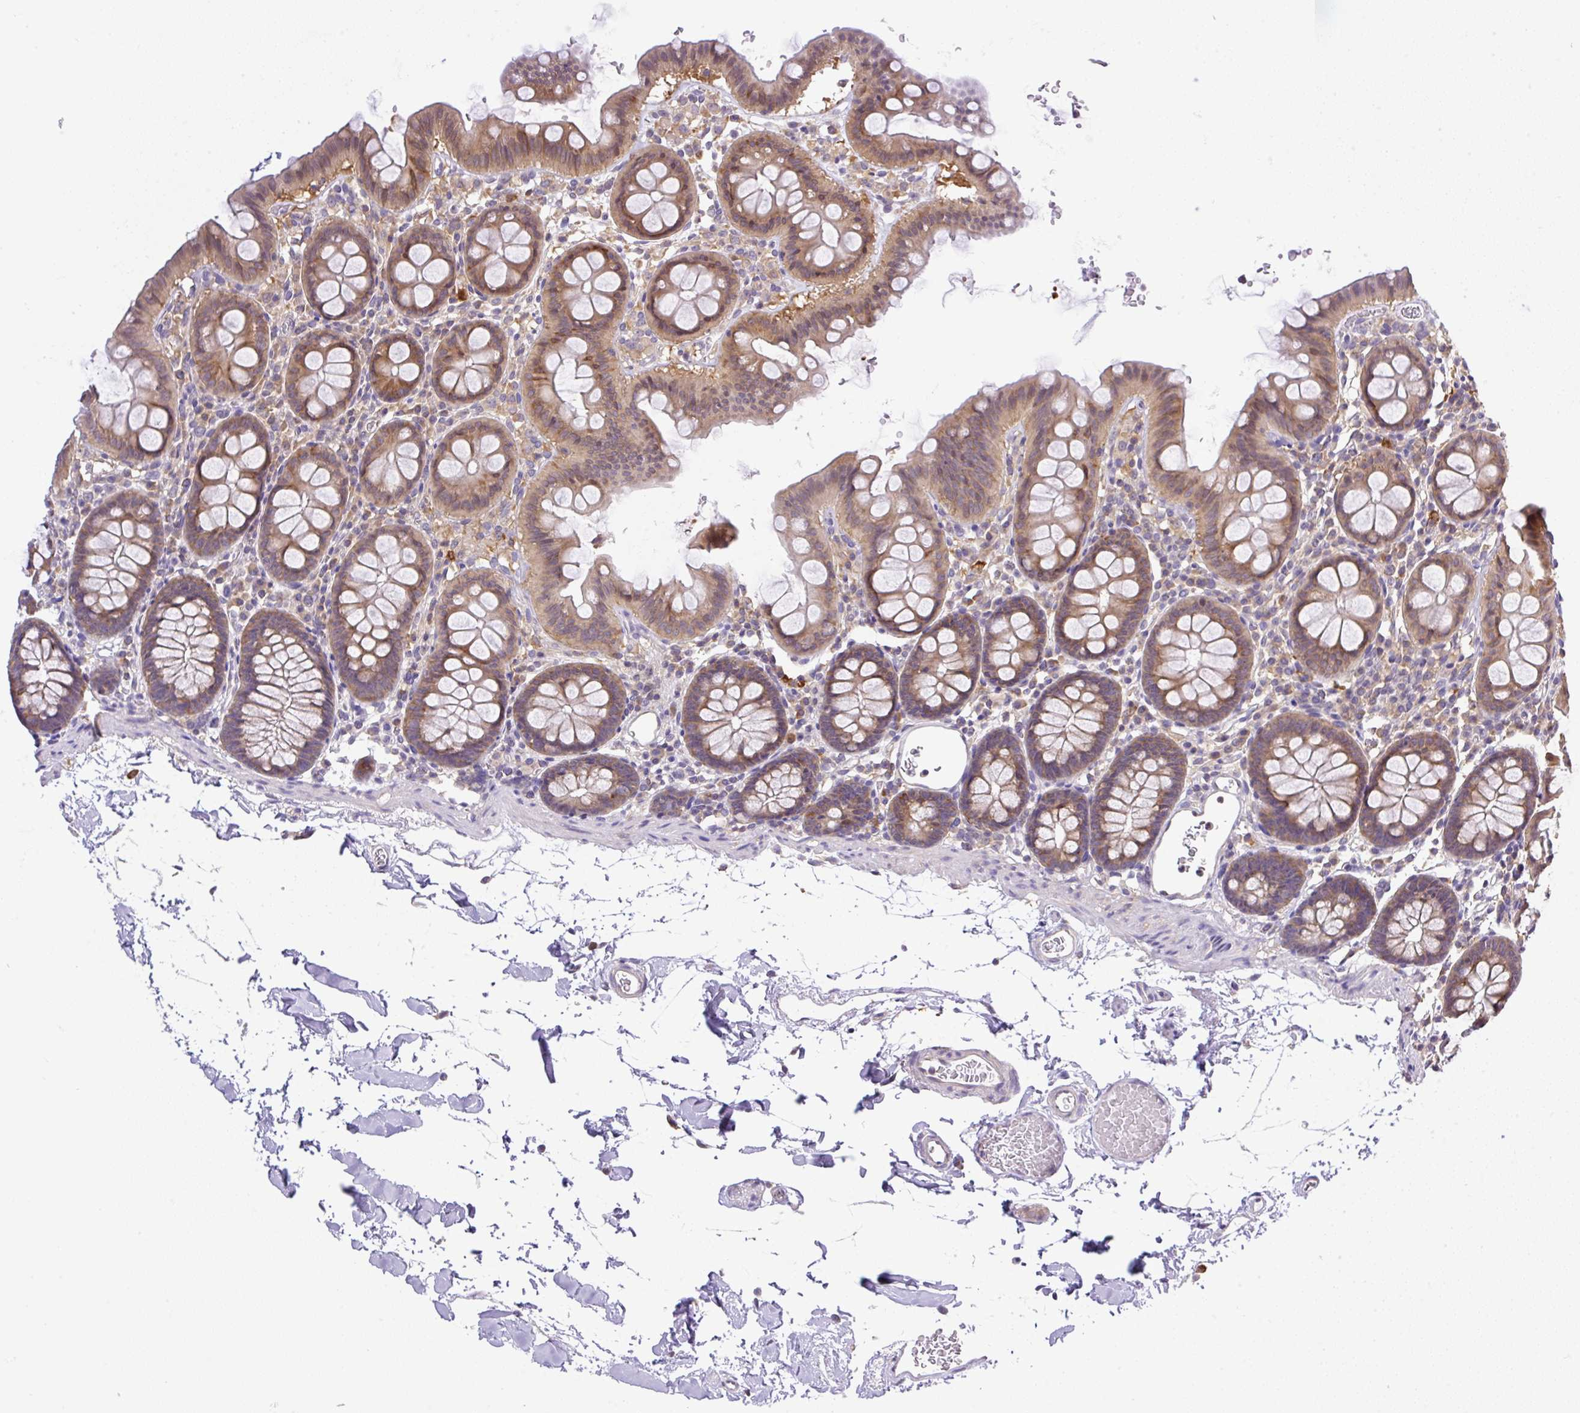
{"staining": {"intensity": "moderate", "quantity": "25%-75%", "location": "cytoplasmic/membranous"}, "tissue": "colon", "cell_type": "Endothelial cells", "image_type": "normal", "snomed": [{"axis": "morphology", "description": "Normal tissue, NOS"}, {"axis": "topography", "description": "Colon"}], "caption": "This is an image of immunohistochemistry staining of benign colon, which shows moderate expression in the cytoplasmic/membranous of endothelial cells.", "gene": "CAMK2A", "patient": {"sex": "male", "age": 75}}